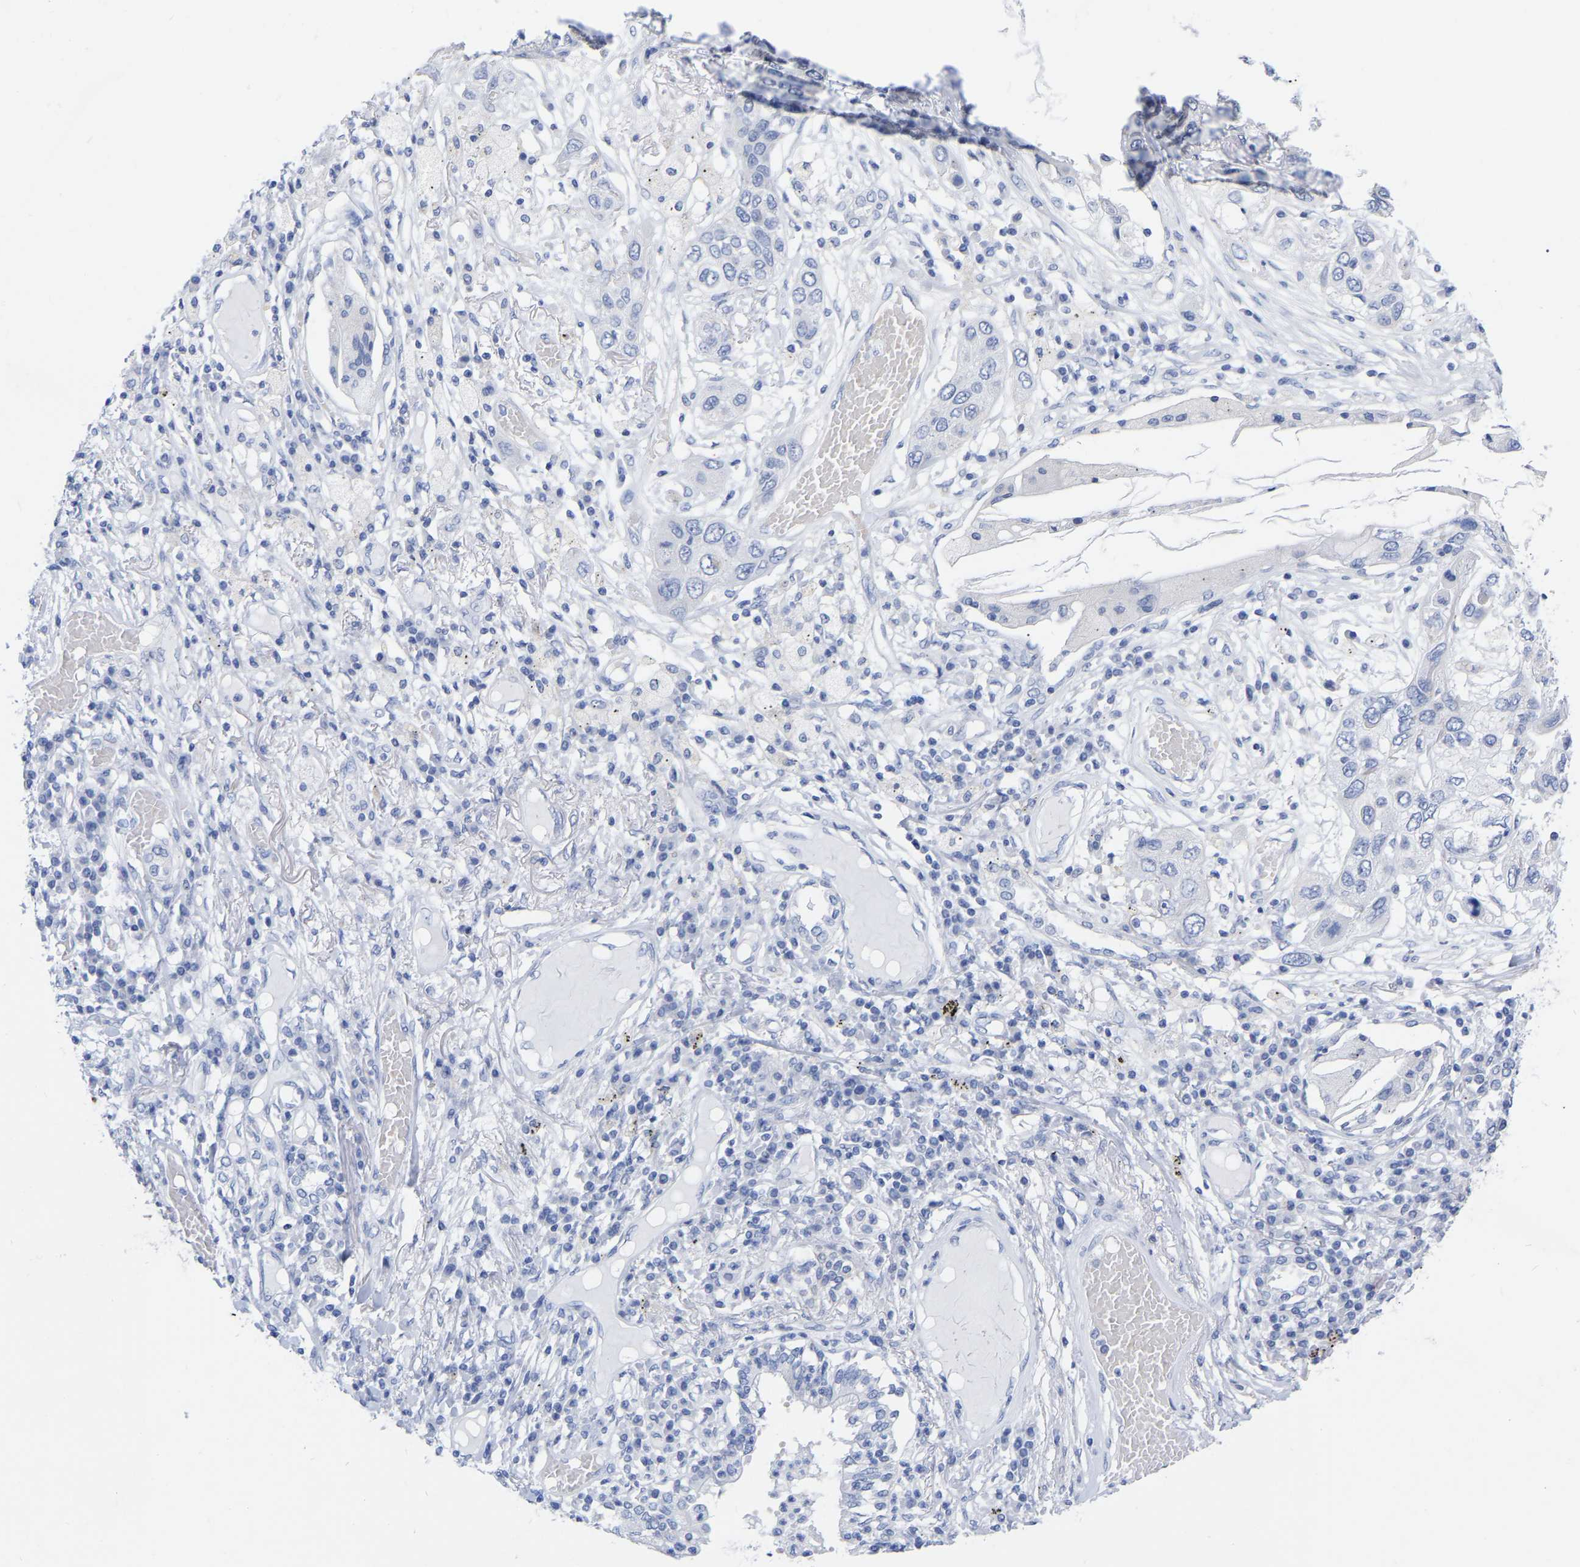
{"staining": {"intensity": "negative", "quantity": "none", "location": "none"}, "tissue": "lung cancer", "cell_type": "Tumor cells", "image_type": "cancer", "snomed": [{"axis": "morphology", "description": "Squamous cell carcinoma, NOS"}, {"axis": "topography", "description": "Lung"}], "caption": "Squamous cell carcinoma (lung) was stained to show a protein in brown. There is no significant staining in tumor cells.", "gene": "ZNF629", "patient": {"sex": "male", "age": 71}}